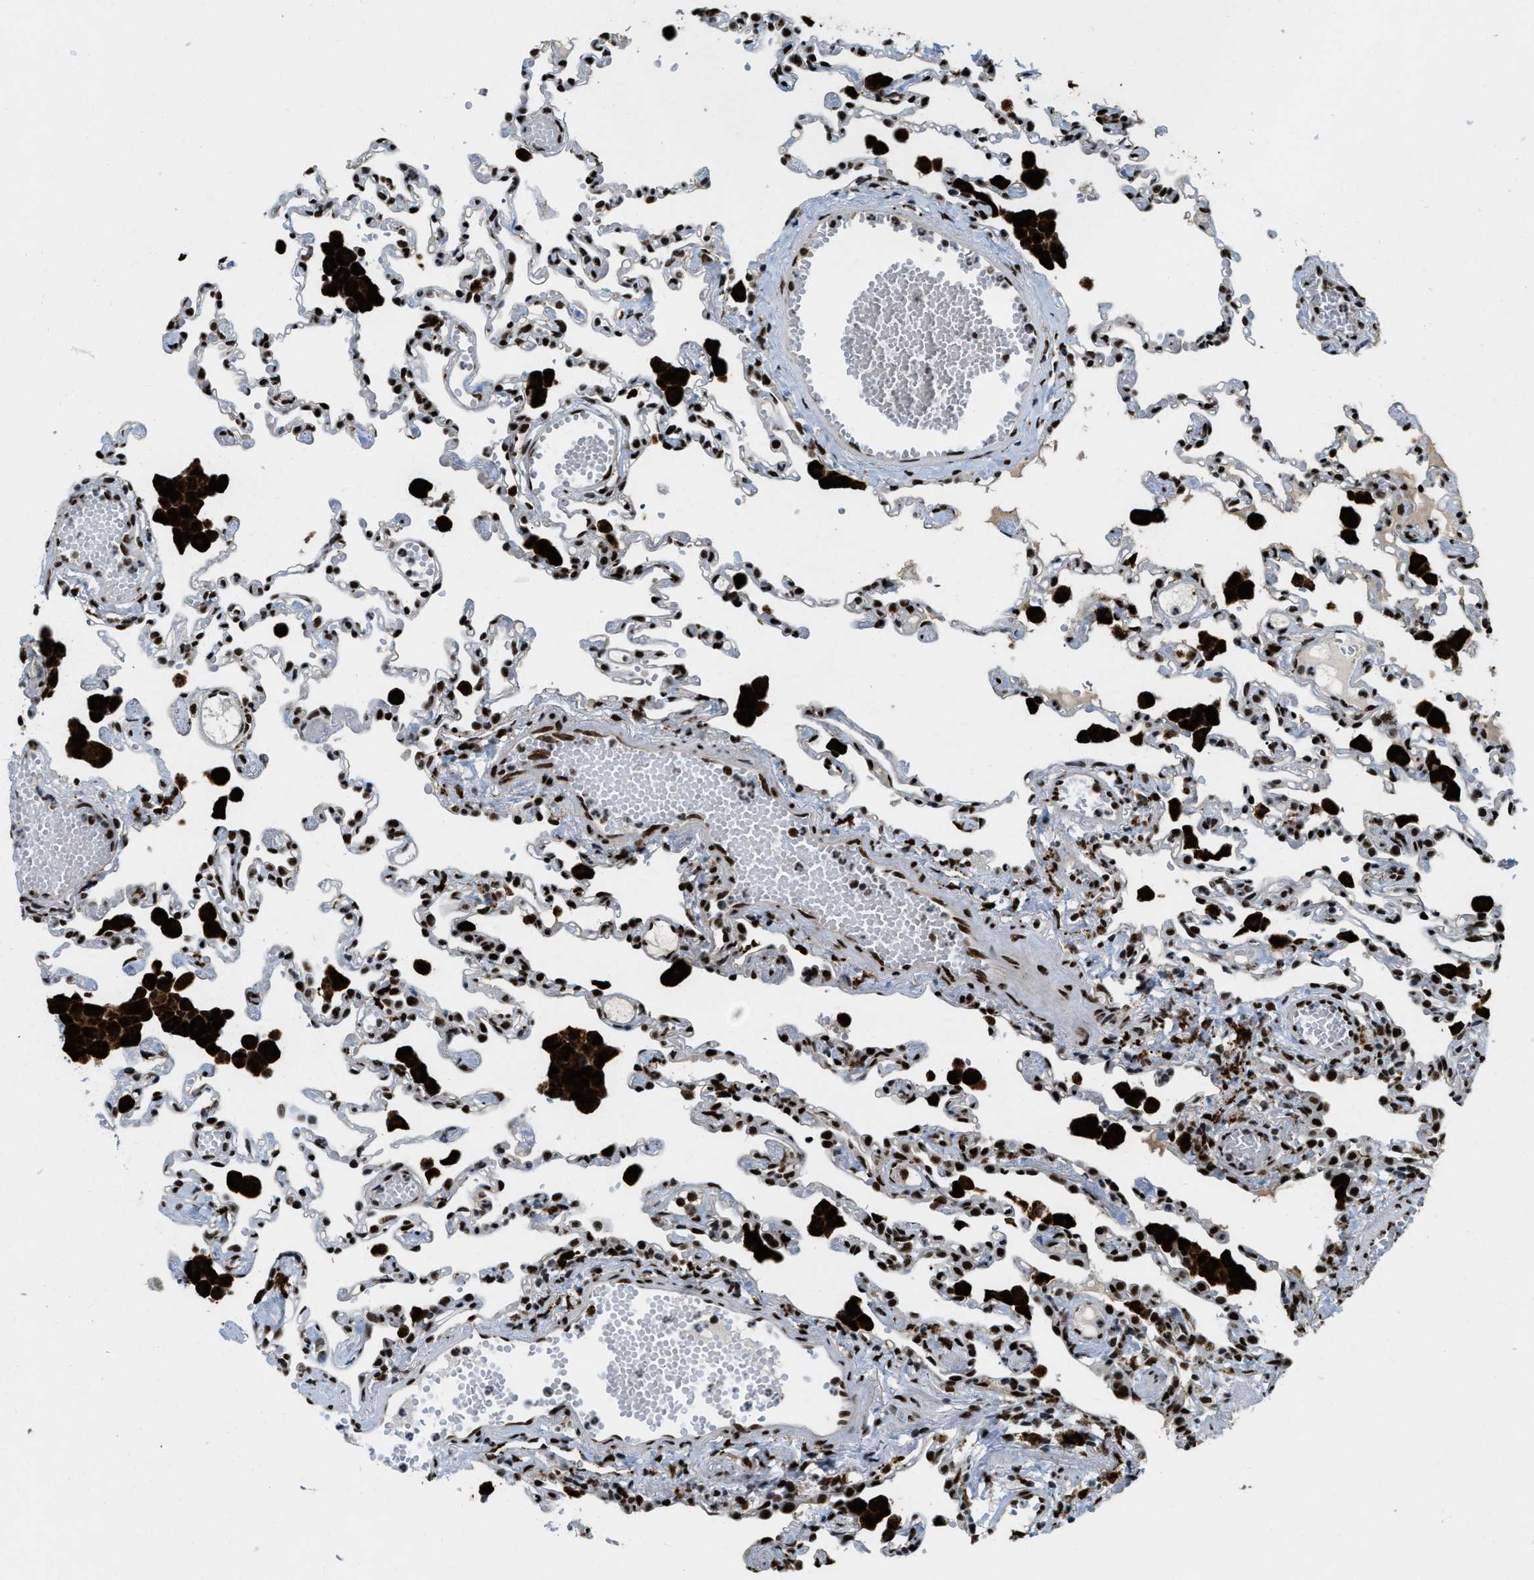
{"staining": {"intensity": "strong", "quantity": ">75%", "location": "nuclear"}, "tissue": "lung", "cell_type": "Alveolar cells", "image_type": "normal", "snomed": [{"axis": "morphology", "description": "Normal tissue, NOS"}, {"axis": "topography", "description": "Bronchus"}, {"axis": "topography", "description": "Lung"}], "caption": "Immunohistochemical staining of unremarkable lung exhibits strong nuclear protein positivity in about >75% of alveolar cells.", "gene": "NUMA1", "patient": {"sex": "female", "age": 49}}